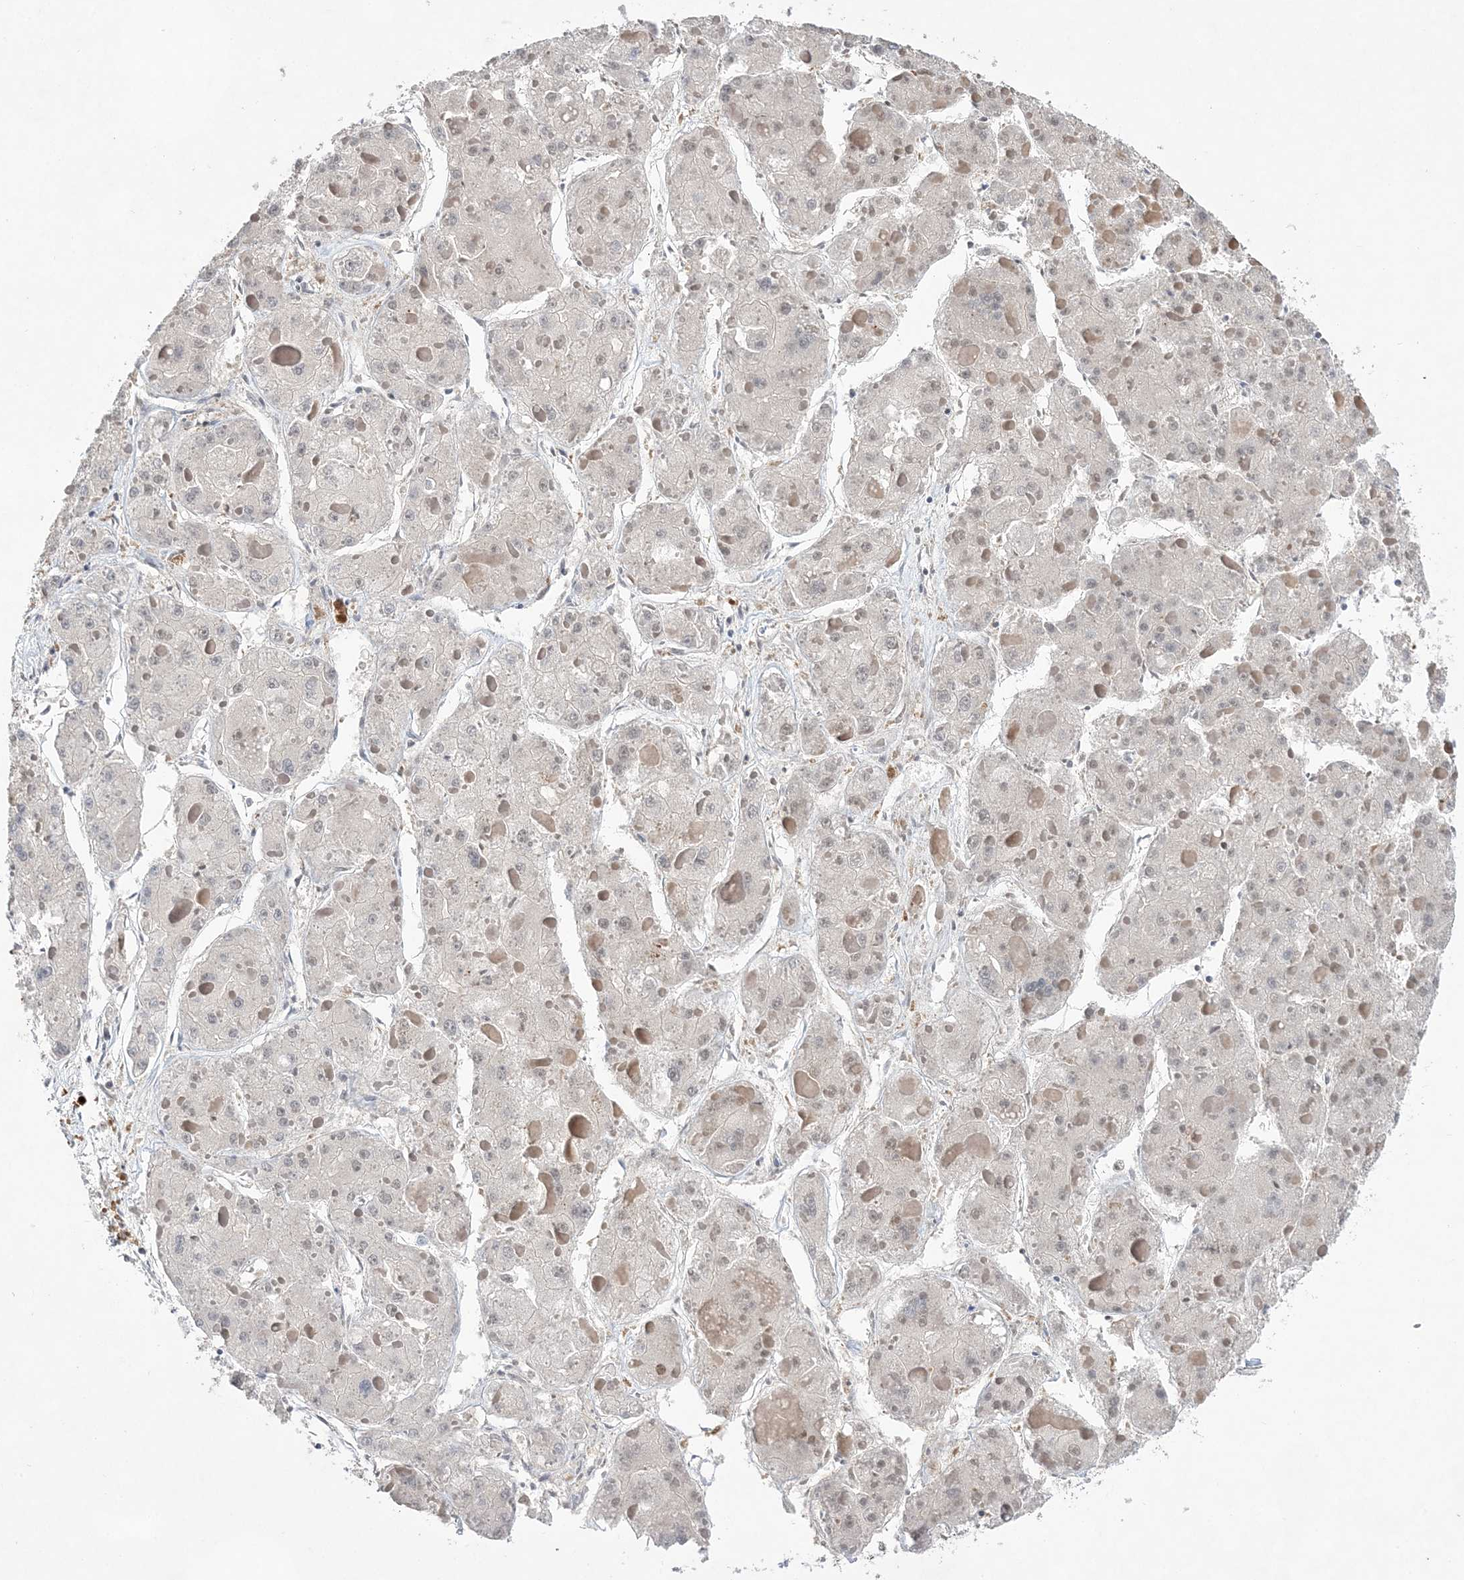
{"staining": {"intensity": "negative", "quantity": "none", "location": "none"}, "tissue": "liver cancer", "cell_type": "Tumor cells", "image_type": "cancer", "snomed": [{"axis": "morphology", "description": "Carcinoma, Hepatocellular, NOS"}, {"axis": "topography", "description": "Liver"}], "caption": "Tumor cells are negative for brown protein staining in hepatocellular carcinoma (liver). (DAB (3,3'-diaminobenzidine) immunohistochemistry, high magnification).", "gene": "TMEM132B", "patient": {"sex": "female", "age": 73}}